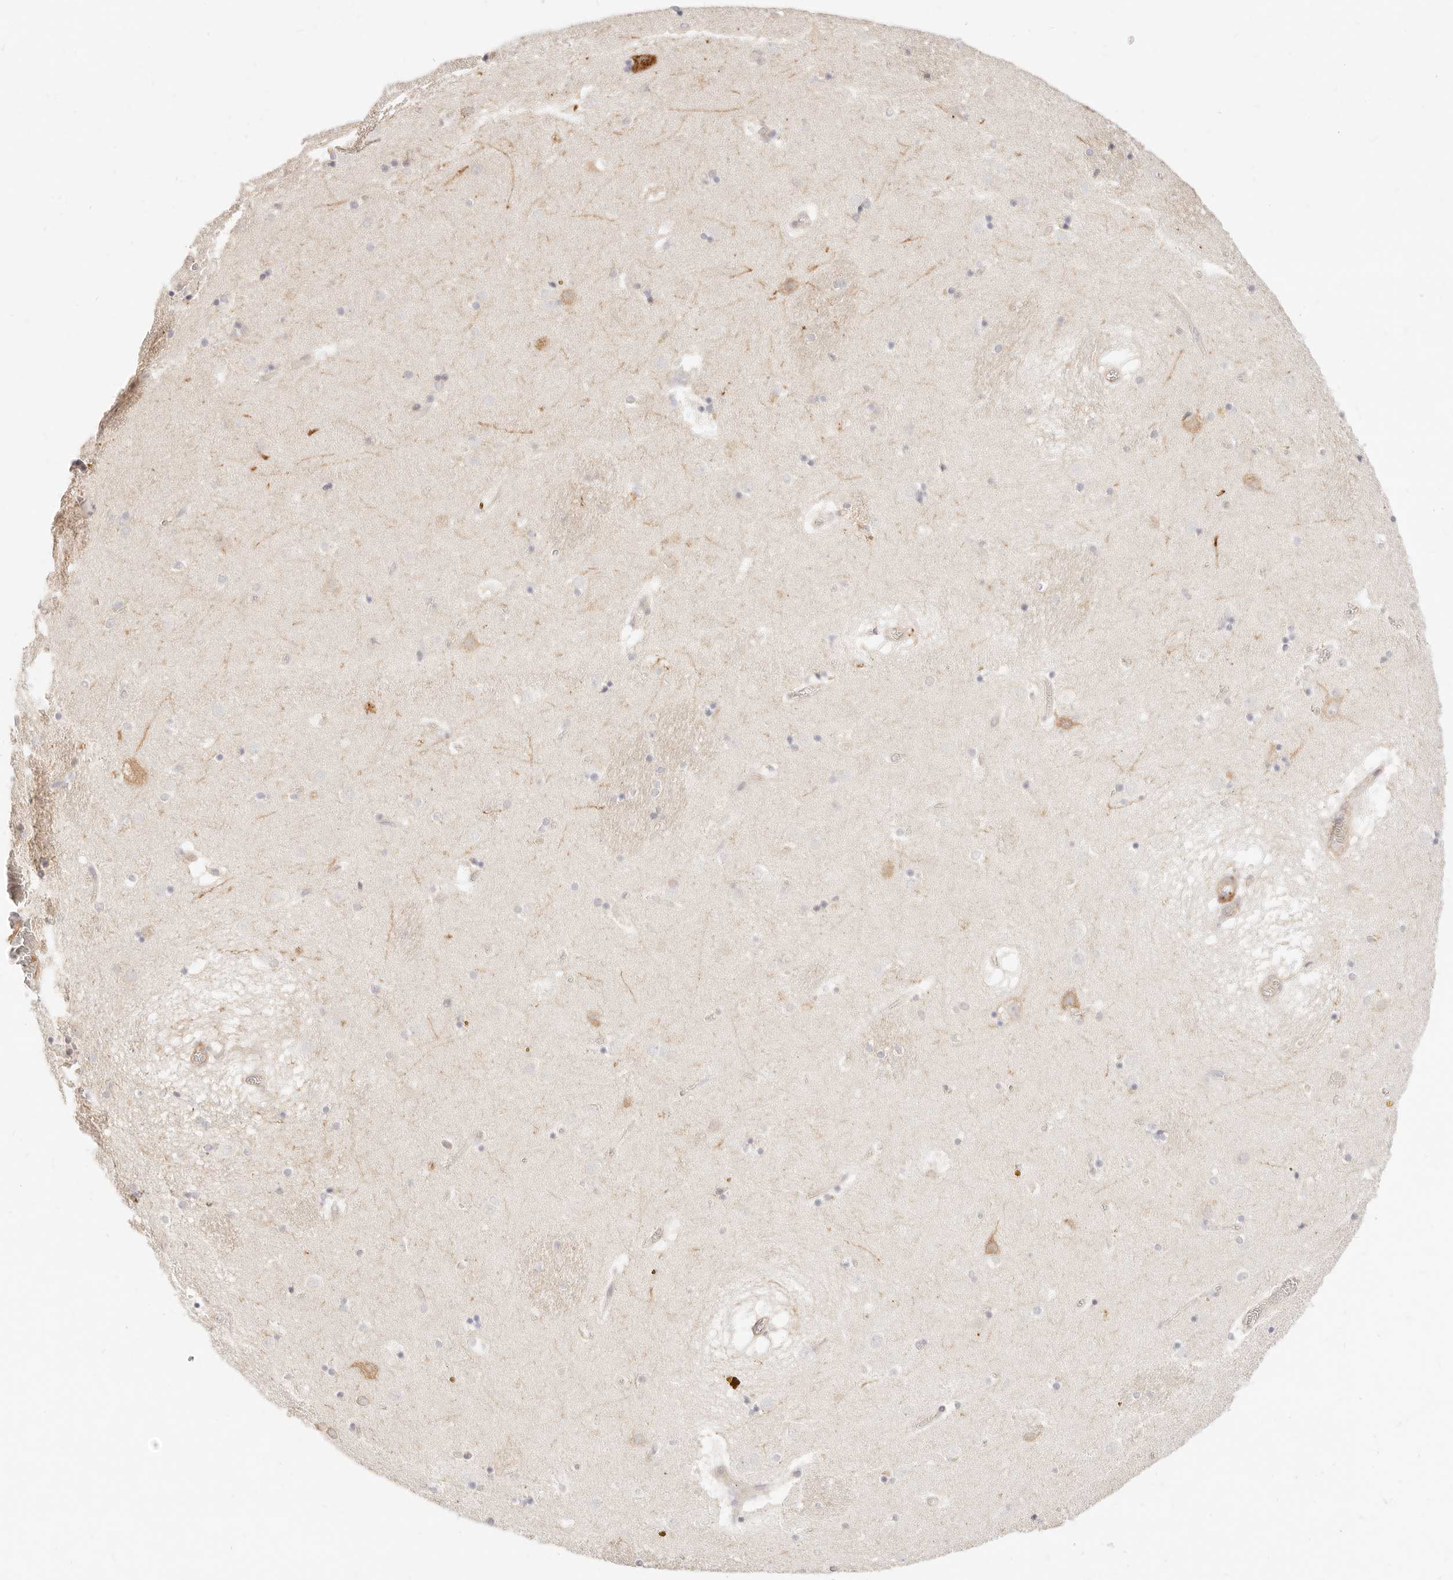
{"staining": {"intensity": "weak", "quantity": "<25%", "location": "cytoplasmic/membranous"}, "tissue": "caudate", "cell_type": "Glial cells", "image_type": "normal", "snomed": [{"axis": "morphology", "description": "Normal tissue, NOS"}, {"axis": "topography", "description": "Lateral ventricle wall"}], "caption": "Human caudate stained for a protein using immunohistochemistry reveals no positivity in glial cells.", "gene": "UBXN10", "patient": {"sex": "male", "age": 70}}